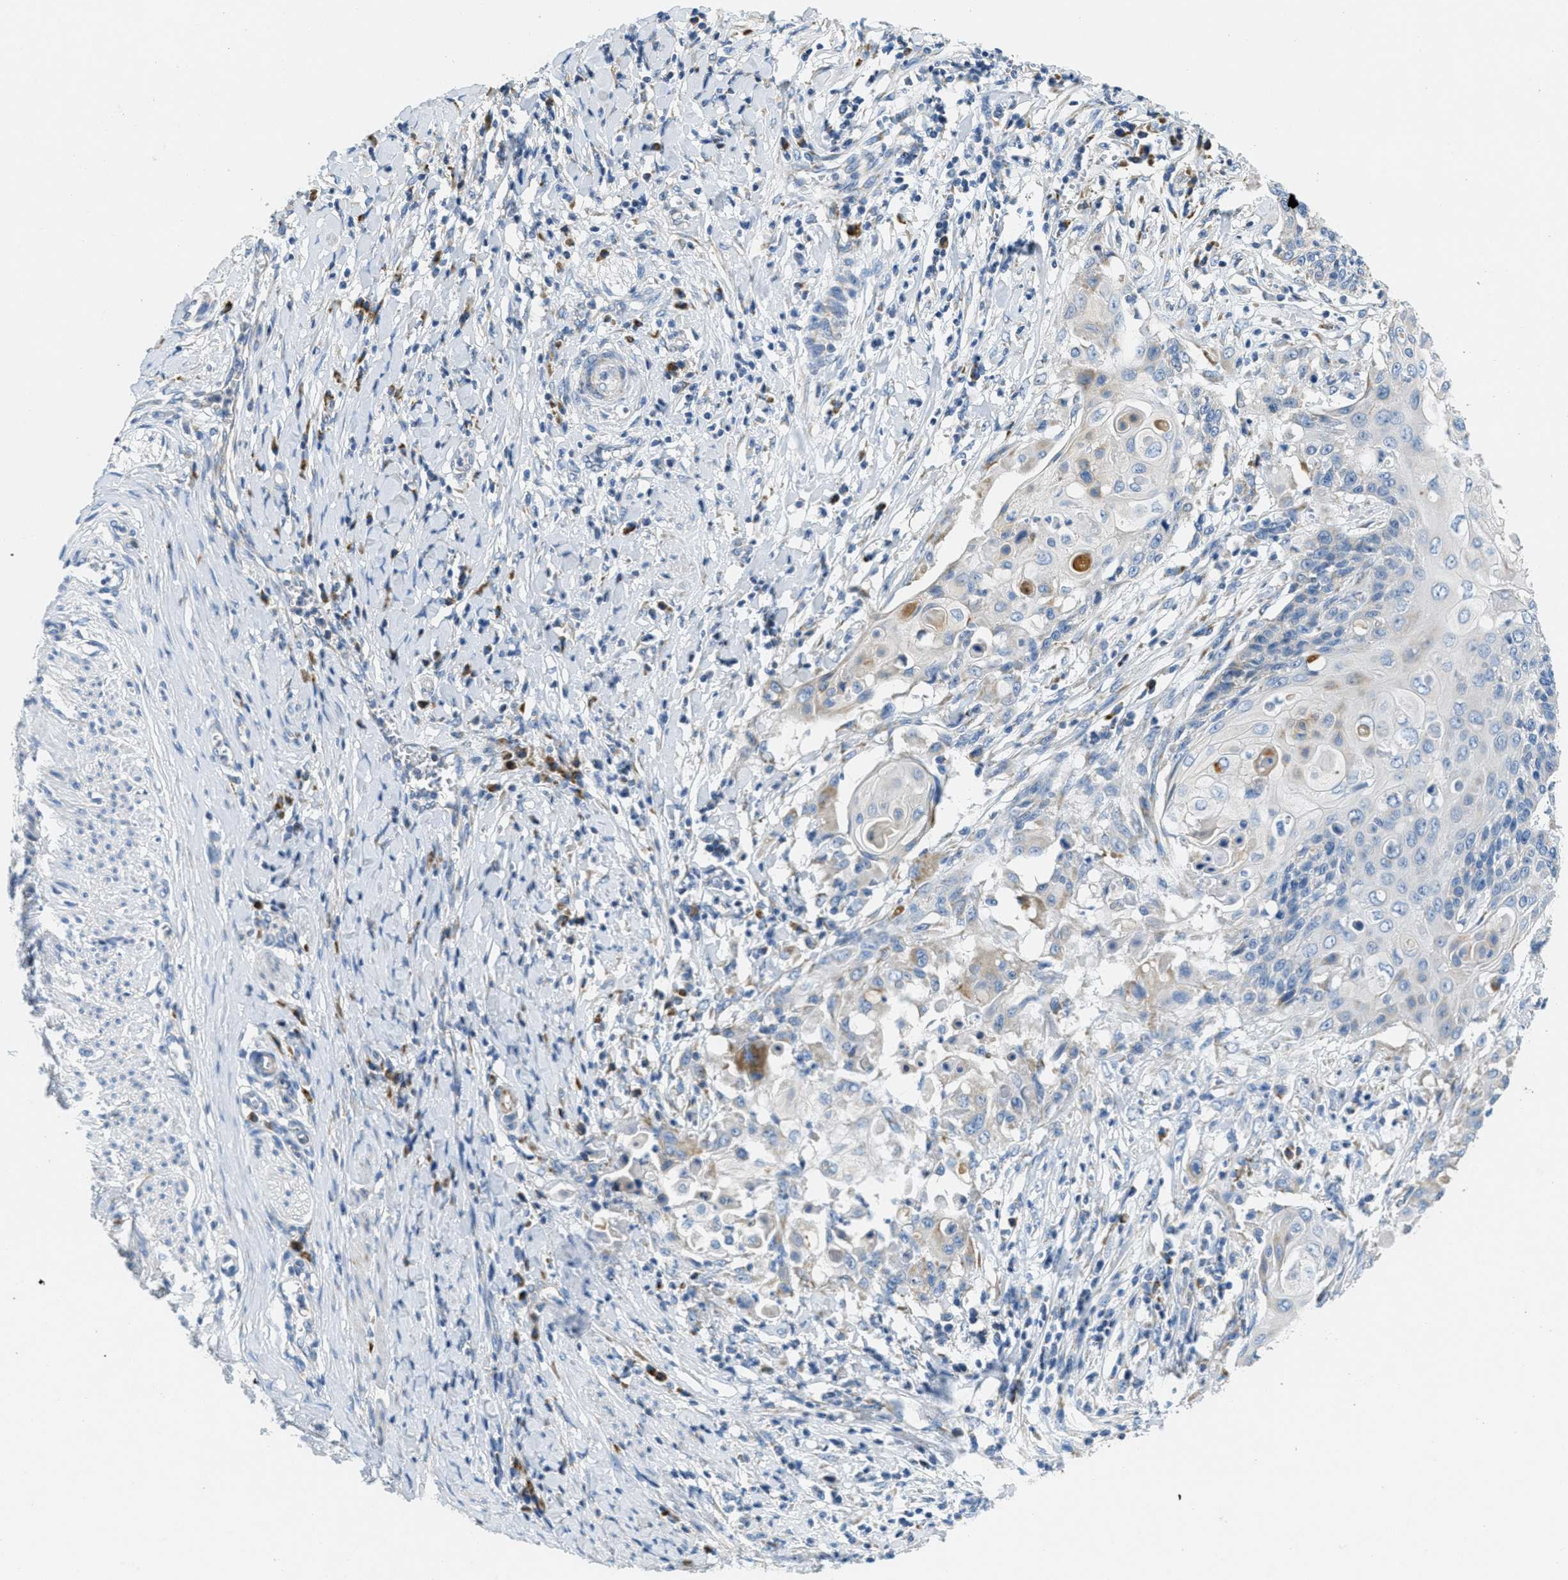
{"staining": {"intensity": "weak", "quantity": "<25%", "location": "cytoplasmic/membranous"}, "tissue": "cervical cancer", "cell_type": "Tumor cells", "image_type": "cancer", "snomed": [{"axis": "morphology", "description": "Squamous cell carcinoma, NOS"}, {"axis": "topography", "description": "Cervix"}], "caption": "Image shows no protein staining in tumor cells of cervical cancer (squamous cell carcinoma) tissue.", "gene": "CA4", "patient": {"sex": "female", "age": 39}}